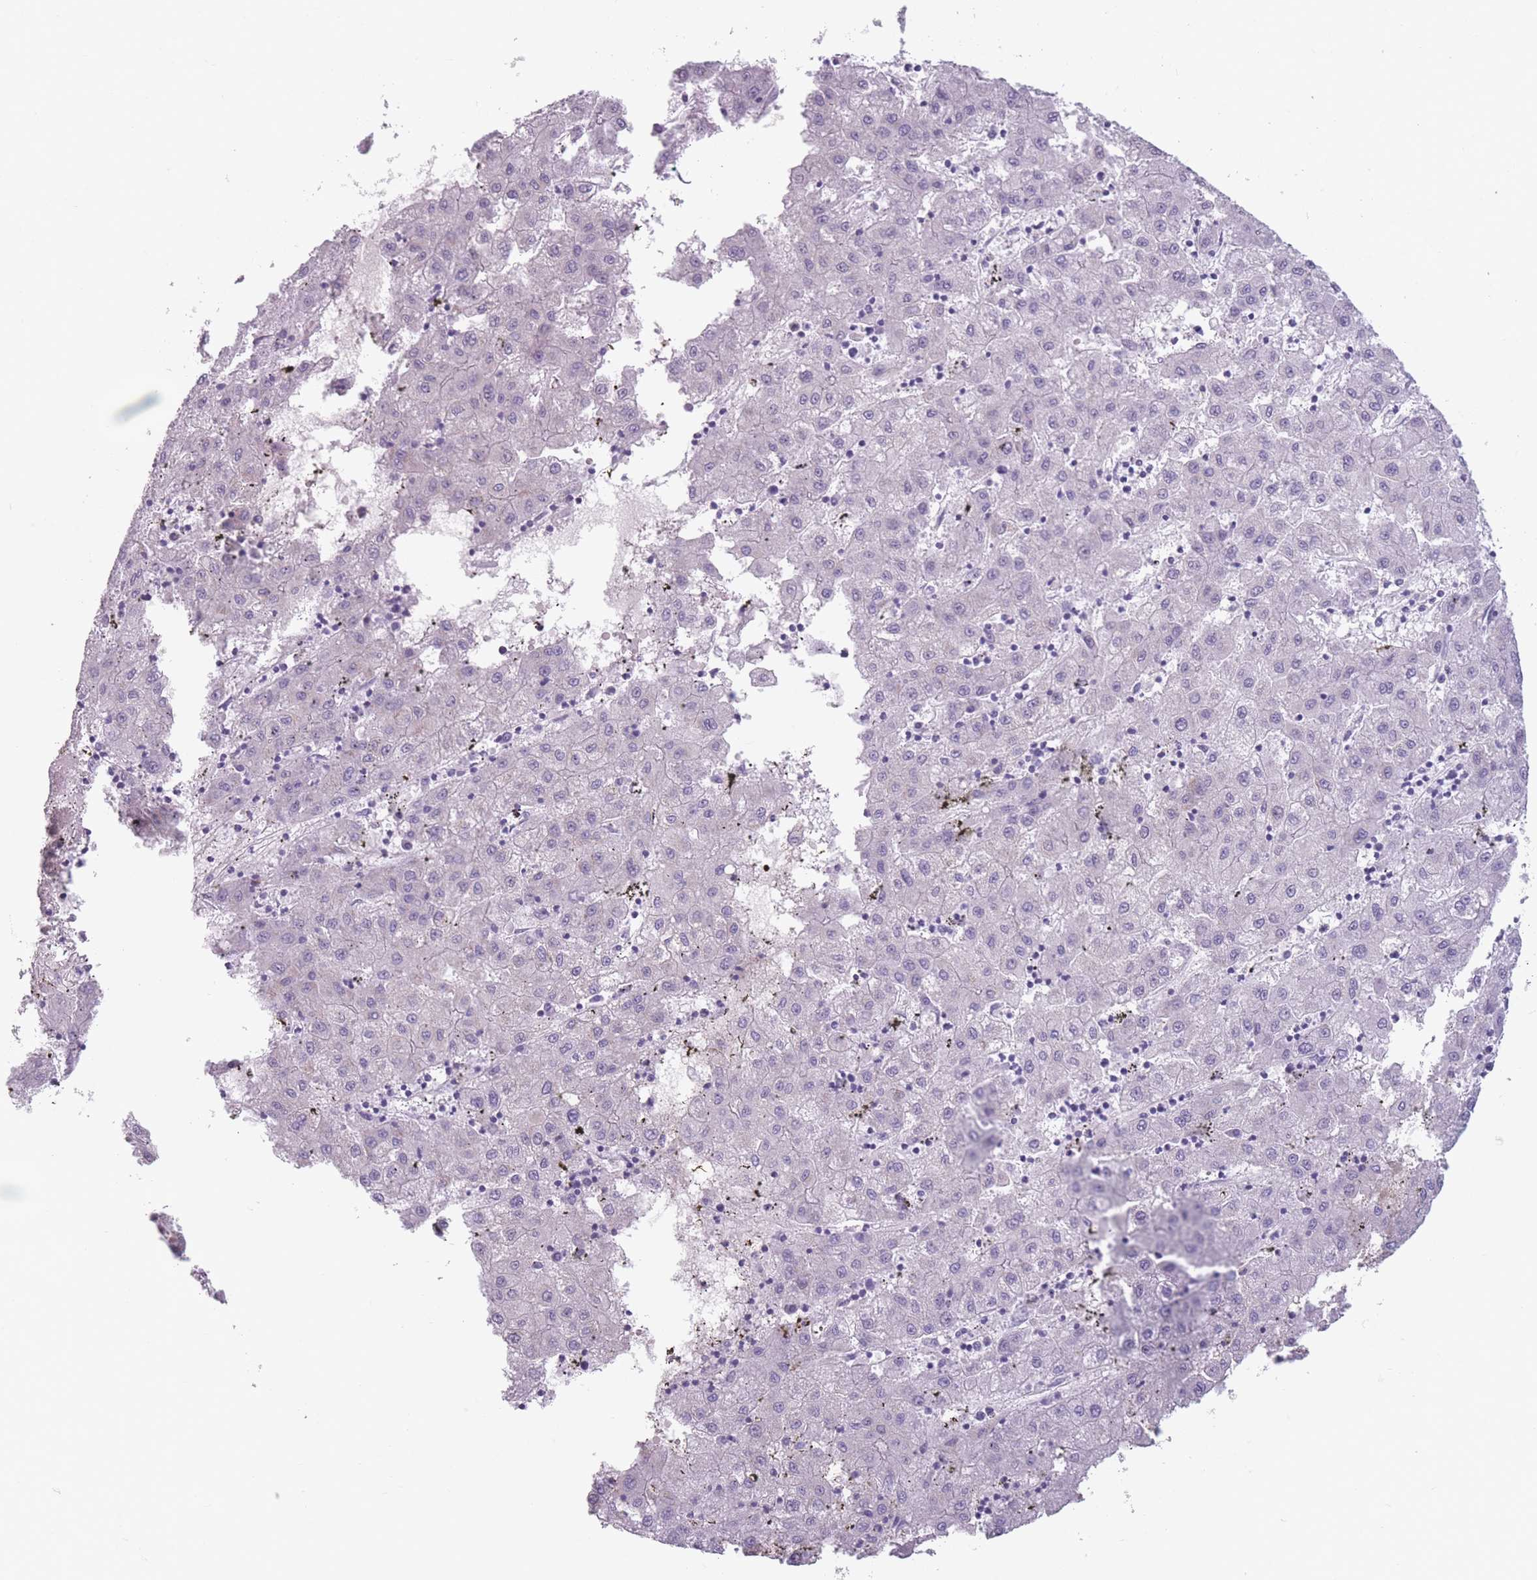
{"staining": {"intensity": "negative", "quantity": "none", "location": "none"}, "tissue": "liver cancer", "cell_type": "Tumor cells", "image_type": "cancer", "snomed": [{"axis": "morphology", "description": "Carcinoma, Hepatocellular, NOS"}, {"axis": "topography", "description": "Liver"}], "caption": "A high-resolution photomicrograph shows immunohistochemistry (IHC) staining of hepatocellular carcinoma (liver), which exhibits no significant staining in tumor cells.", "gene": "CCNO", "patient": {"sex": "male", "age": 72}}